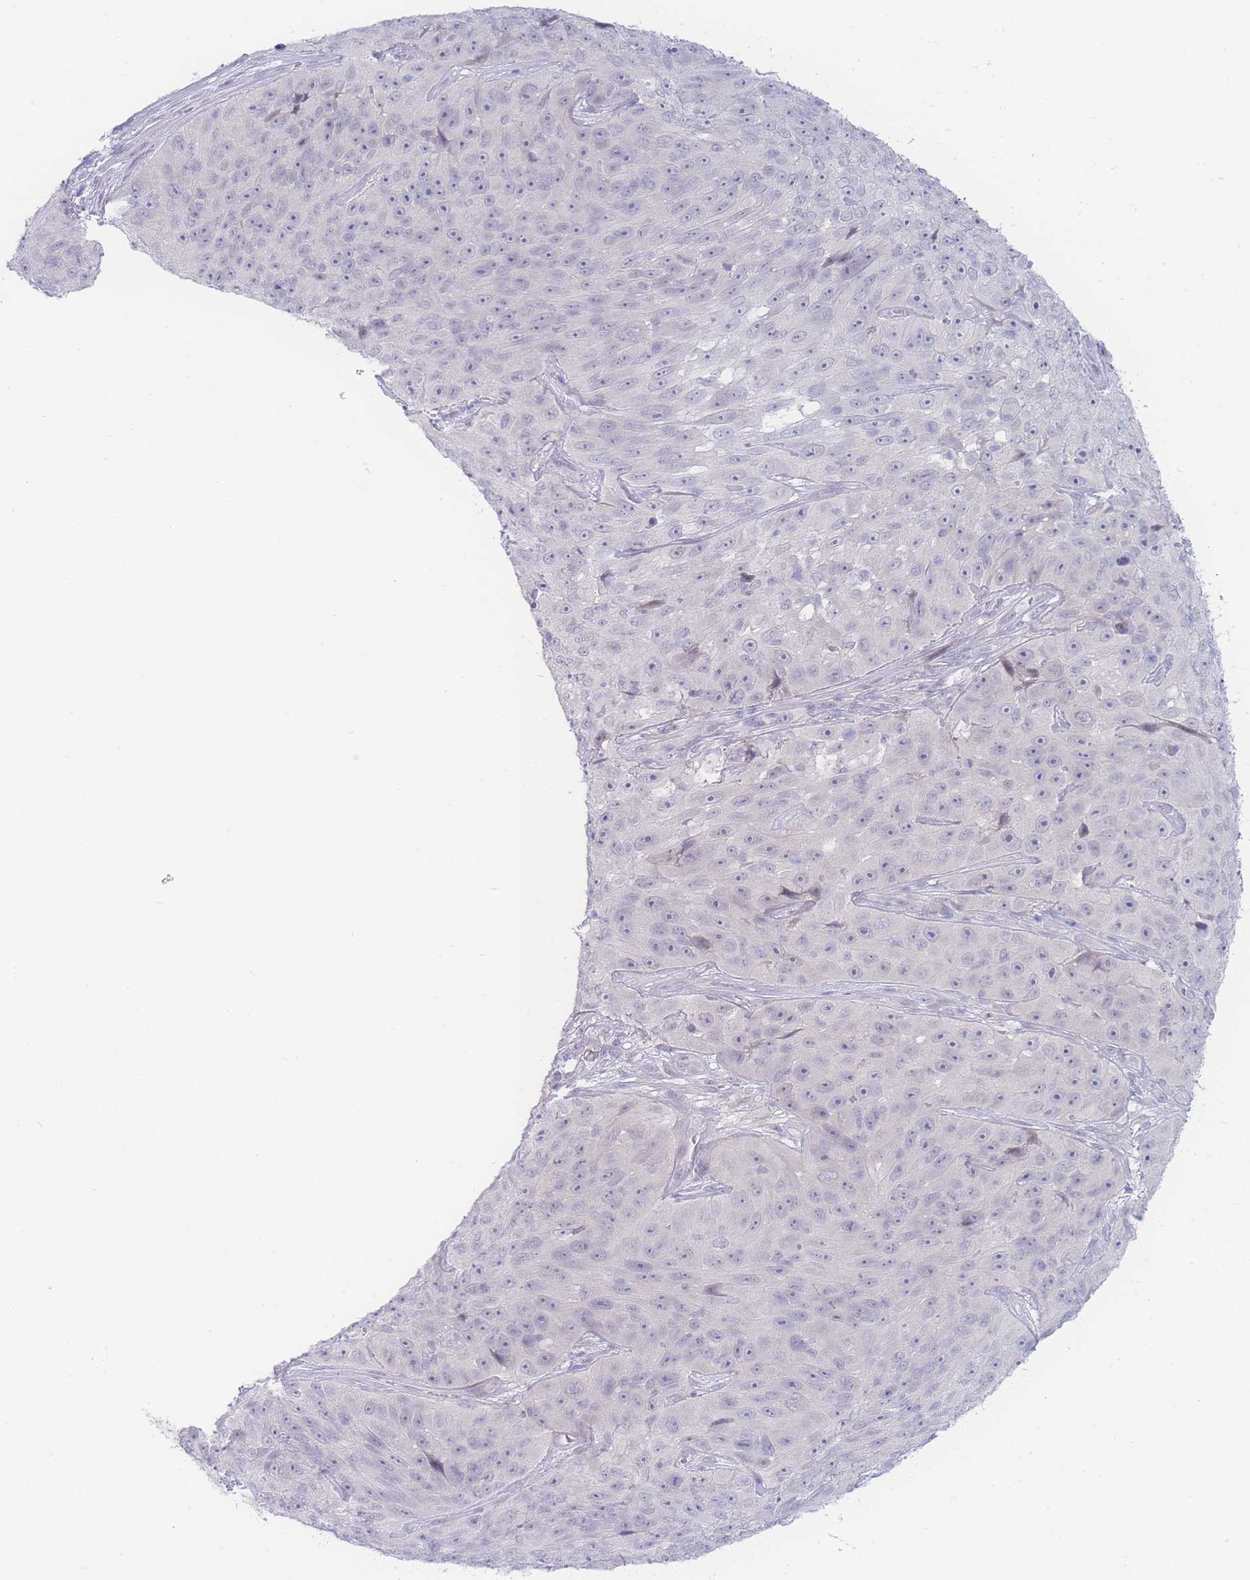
{"staining": {"intensity": "negative", "quantity": "none", "location": "none"}, "tissue": "skin cancer", "cell_type": "Tumor cells", "image_type": "cancer", "snomed": [{"axis": "morphology", "description": "Squamous cell carcinoma, NOS"}, {"axis": "topography", "description": "Skin"}], "caption": "Immunohistochemistry image of human squamous cell carcinoma (skin) stained for a protein (brown), which displays no expression in tumor cells.", "gene": "PRSS22", "patient": {"sex": "female", "age": 87}}